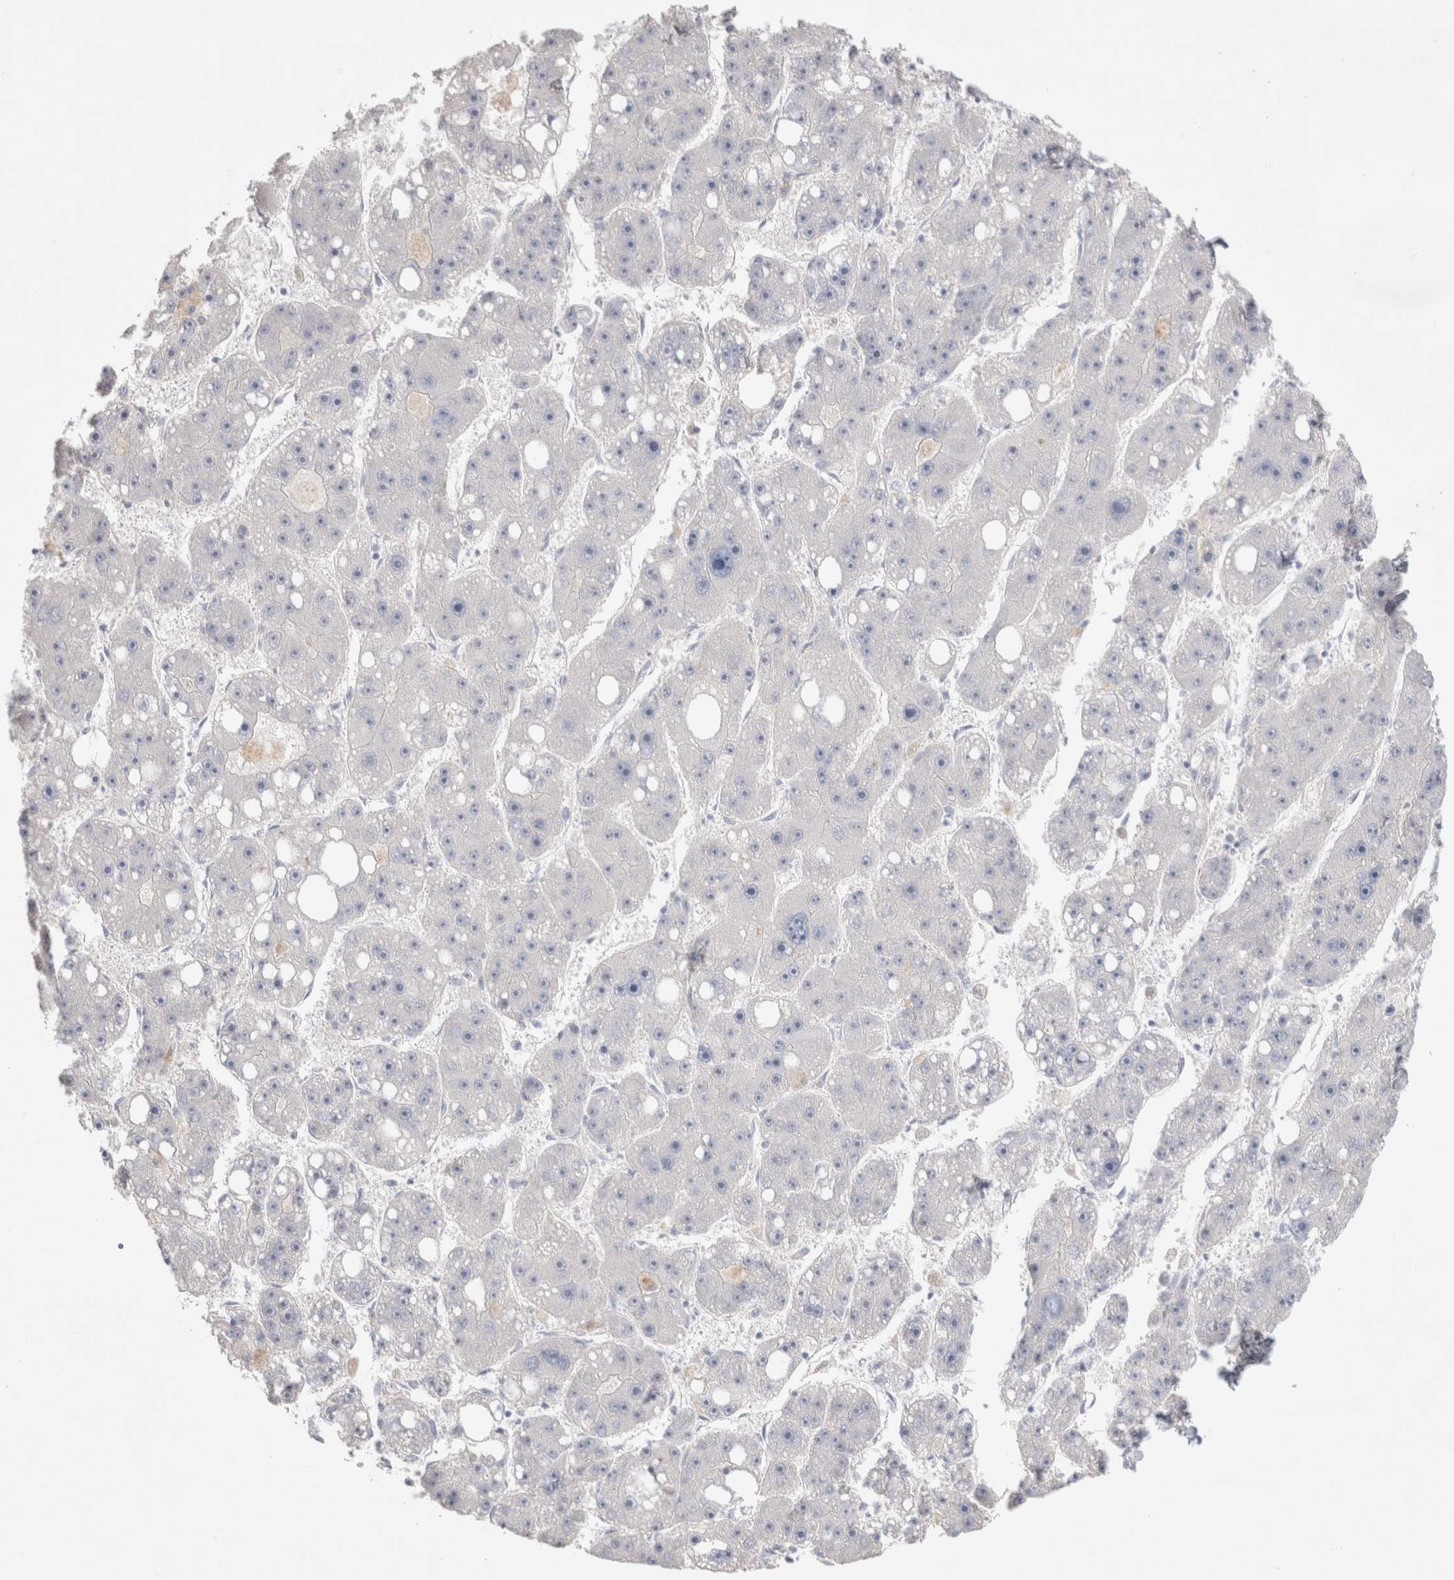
{"staining": {"intensity": "negative", "quantity": "none", "location": "none"}, "tissue": "liver cancer", "cell_type": "Tumor cells", "image_type": "cancer", "snomed": [{"axis": "morphology", "description": "Carcinoma, Hepatocellular, NOS"}, {"axis": "topography", "description": "Liver"}], "caption": "High power microscopy micrograph of an immunohistochemistry image of liver hepatocellular carcinoma, revealing no significant expression in tumor cells.", "gene": "HPGDS", "patient": {"sex": "female", "age": 61}}